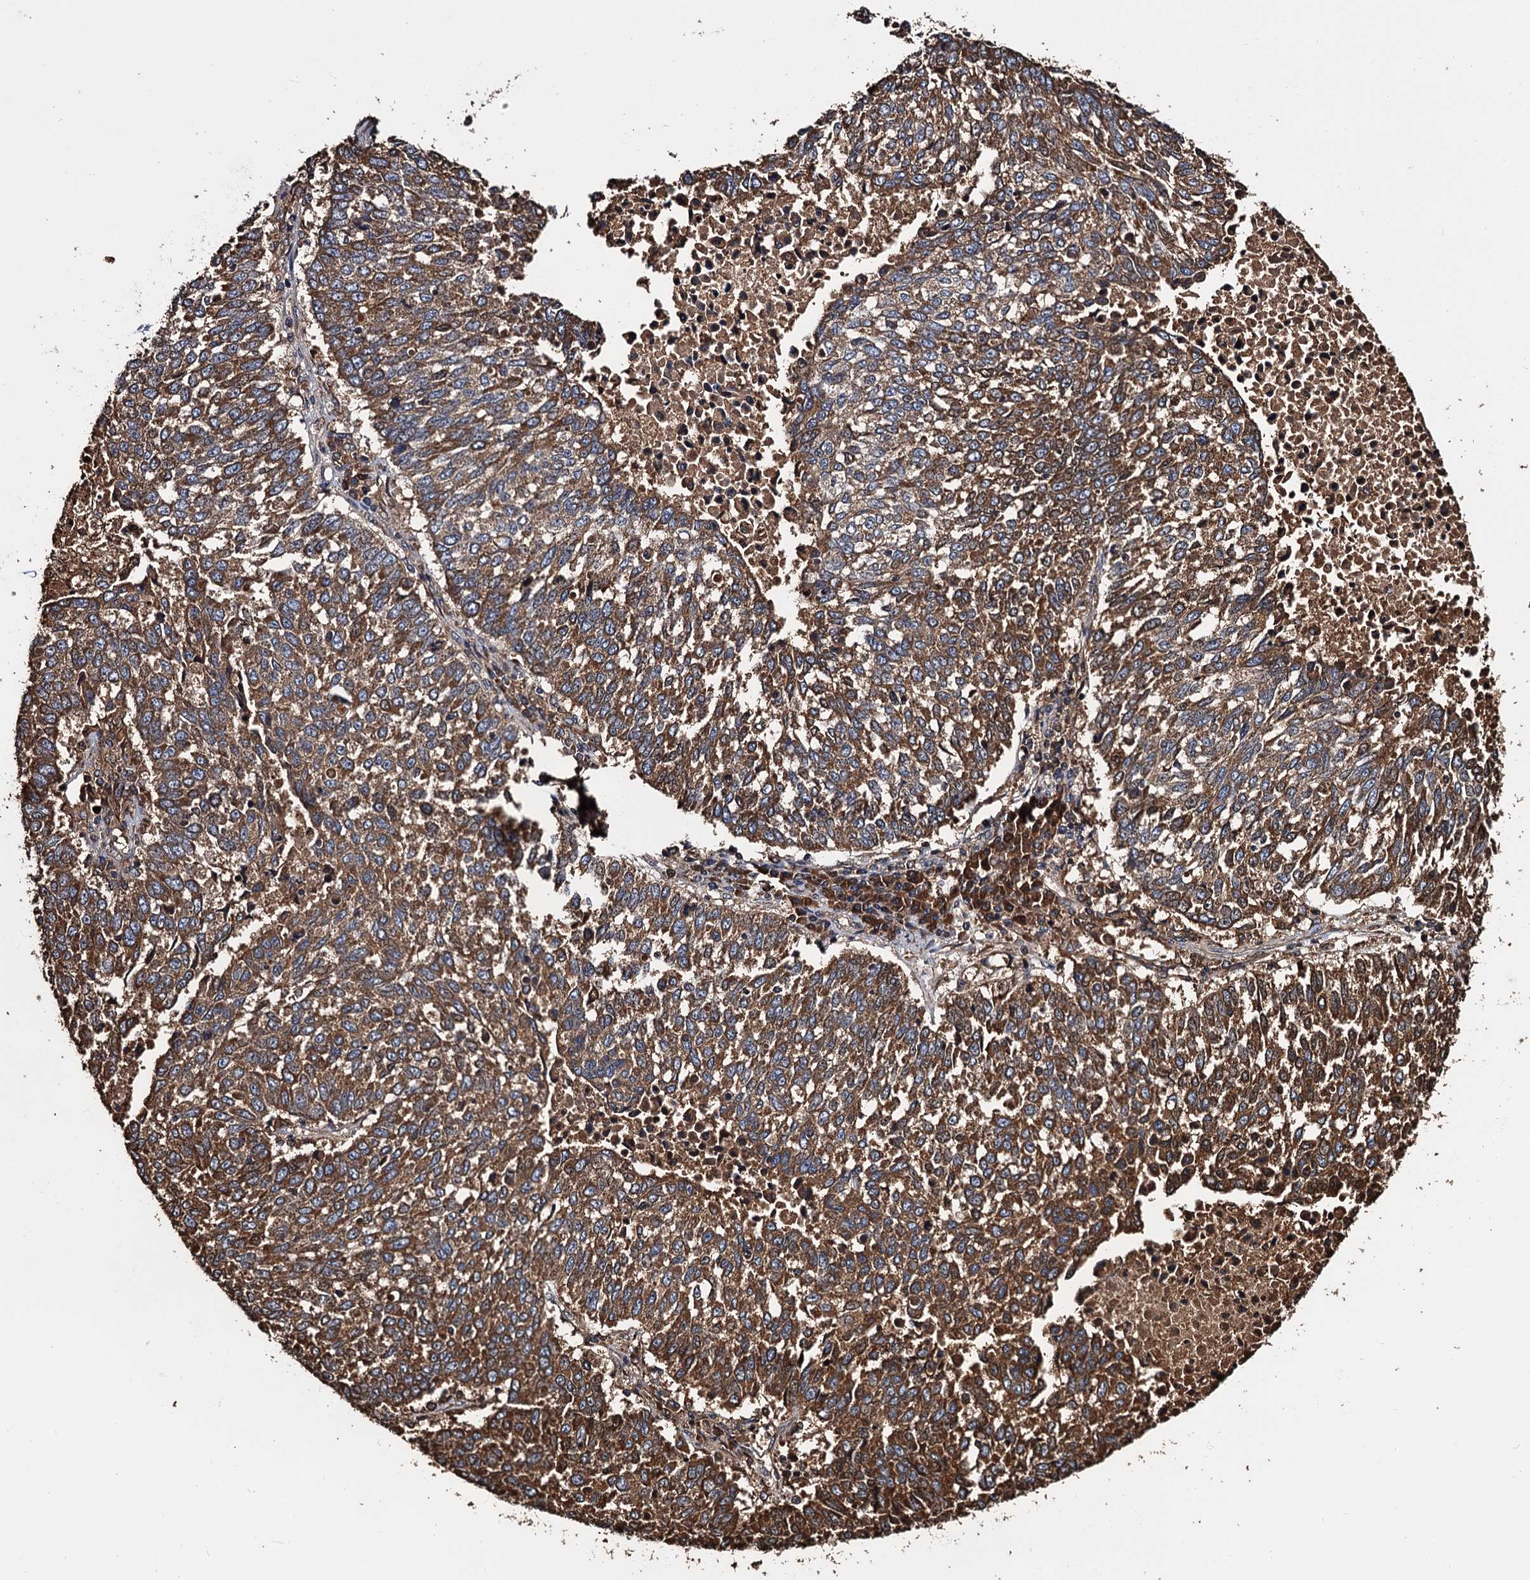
{"staining": {"intensity": "moderate", "quantity": ">75%", "location": "cytoplasmic/membranous"}, "tissue": "lung cancer", "cell_type": "Tumor cells", "image_type": "cancer", "snomed": [{"axis": "morphology", "description": "Squamous cell carcinoma, NOS"}, {"axis": "topography", "description": "Lung"}], "caption": "A medium amount of moderate cytoplasmic/membranous positivity is identified in about >75% of tumor cells in squamous cell carcinoma (lung) tissue.", "gene": "RGS11", "patient": {"sex": "male", "age": 73}}